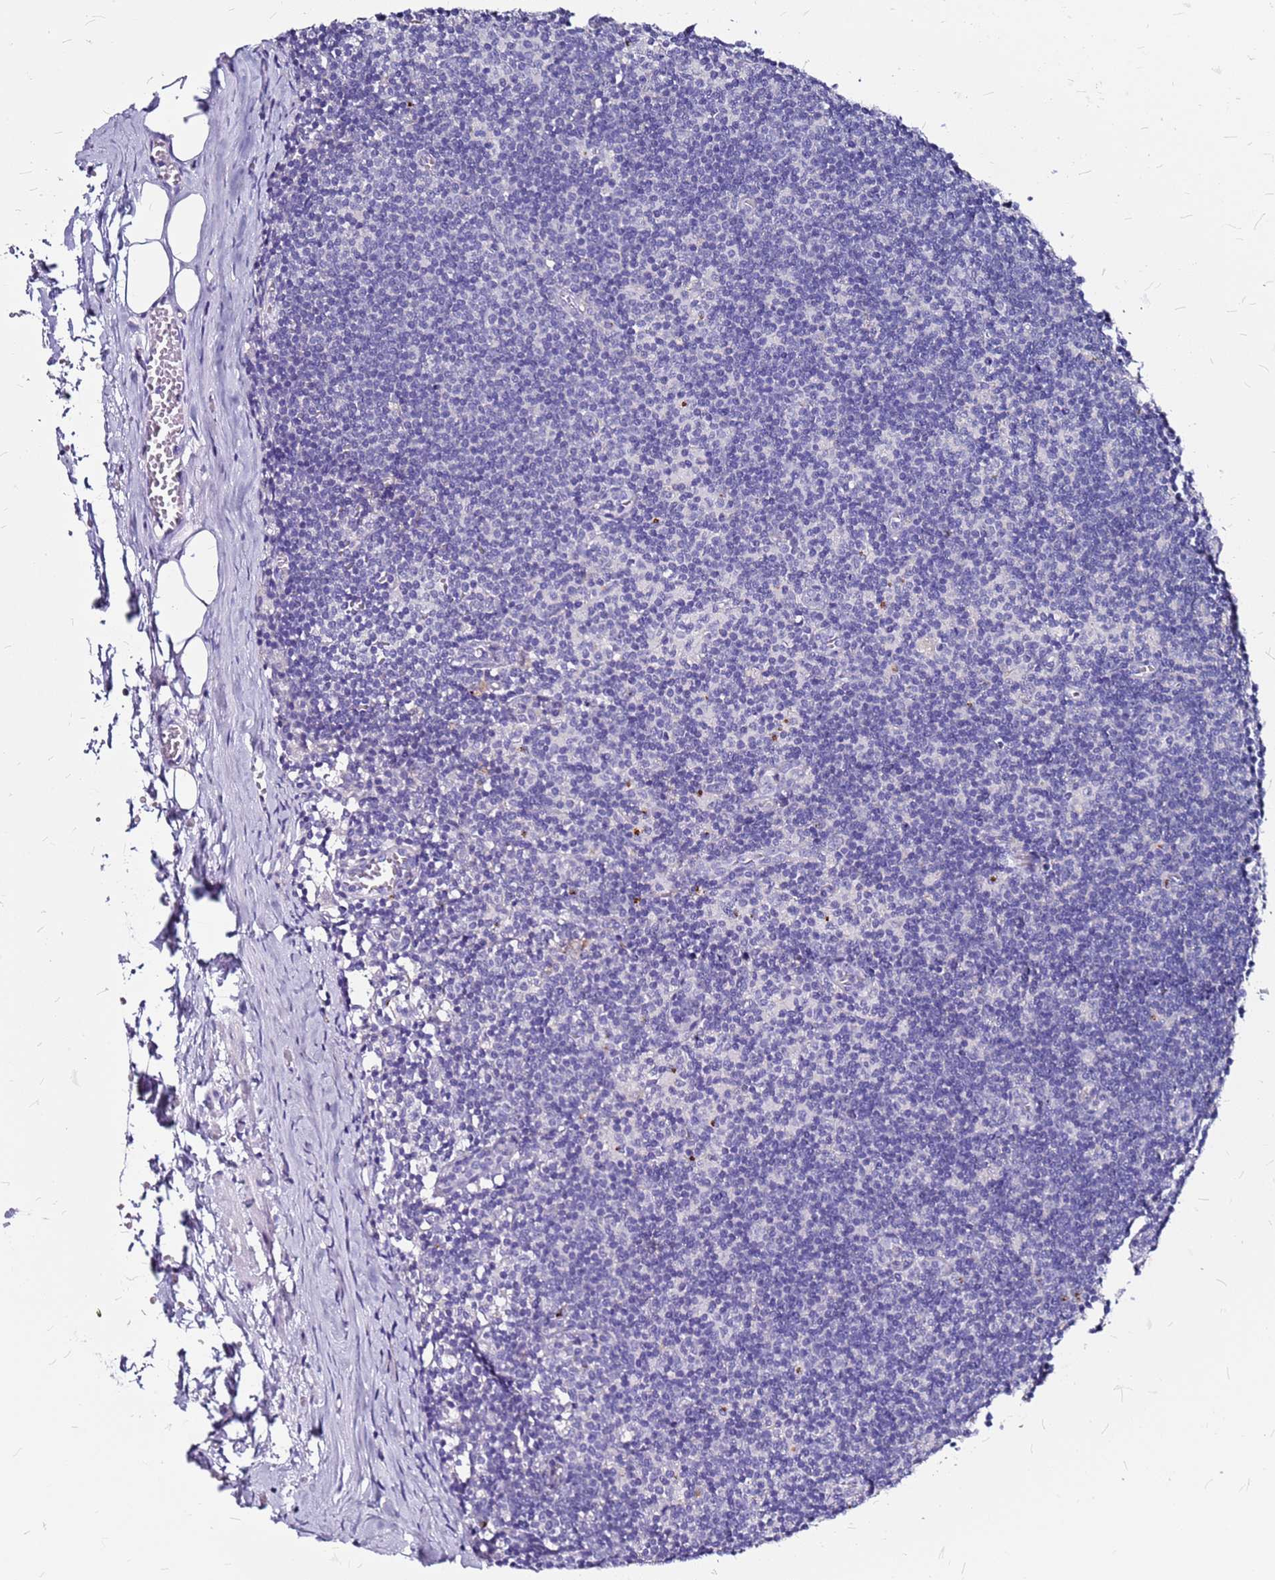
{"staining": {"intensity": "negative", "quantity": "none", "location": "none"}, "tissue": "lymph node", "cell_type": "Germinal center cells", "image_type": "normal", "snomed": [{"axis": "morphology", "description": "Normal tissue, NOS"}, {"axis": "topography", "description": "Lymph node"}], "caption": "Human lymph node stained for a protein using immunohistochemistry (IHC) shows no staining in germinal center cells.", "gene": "CASD1", "patient": {"sex": "female", "age": 42}}